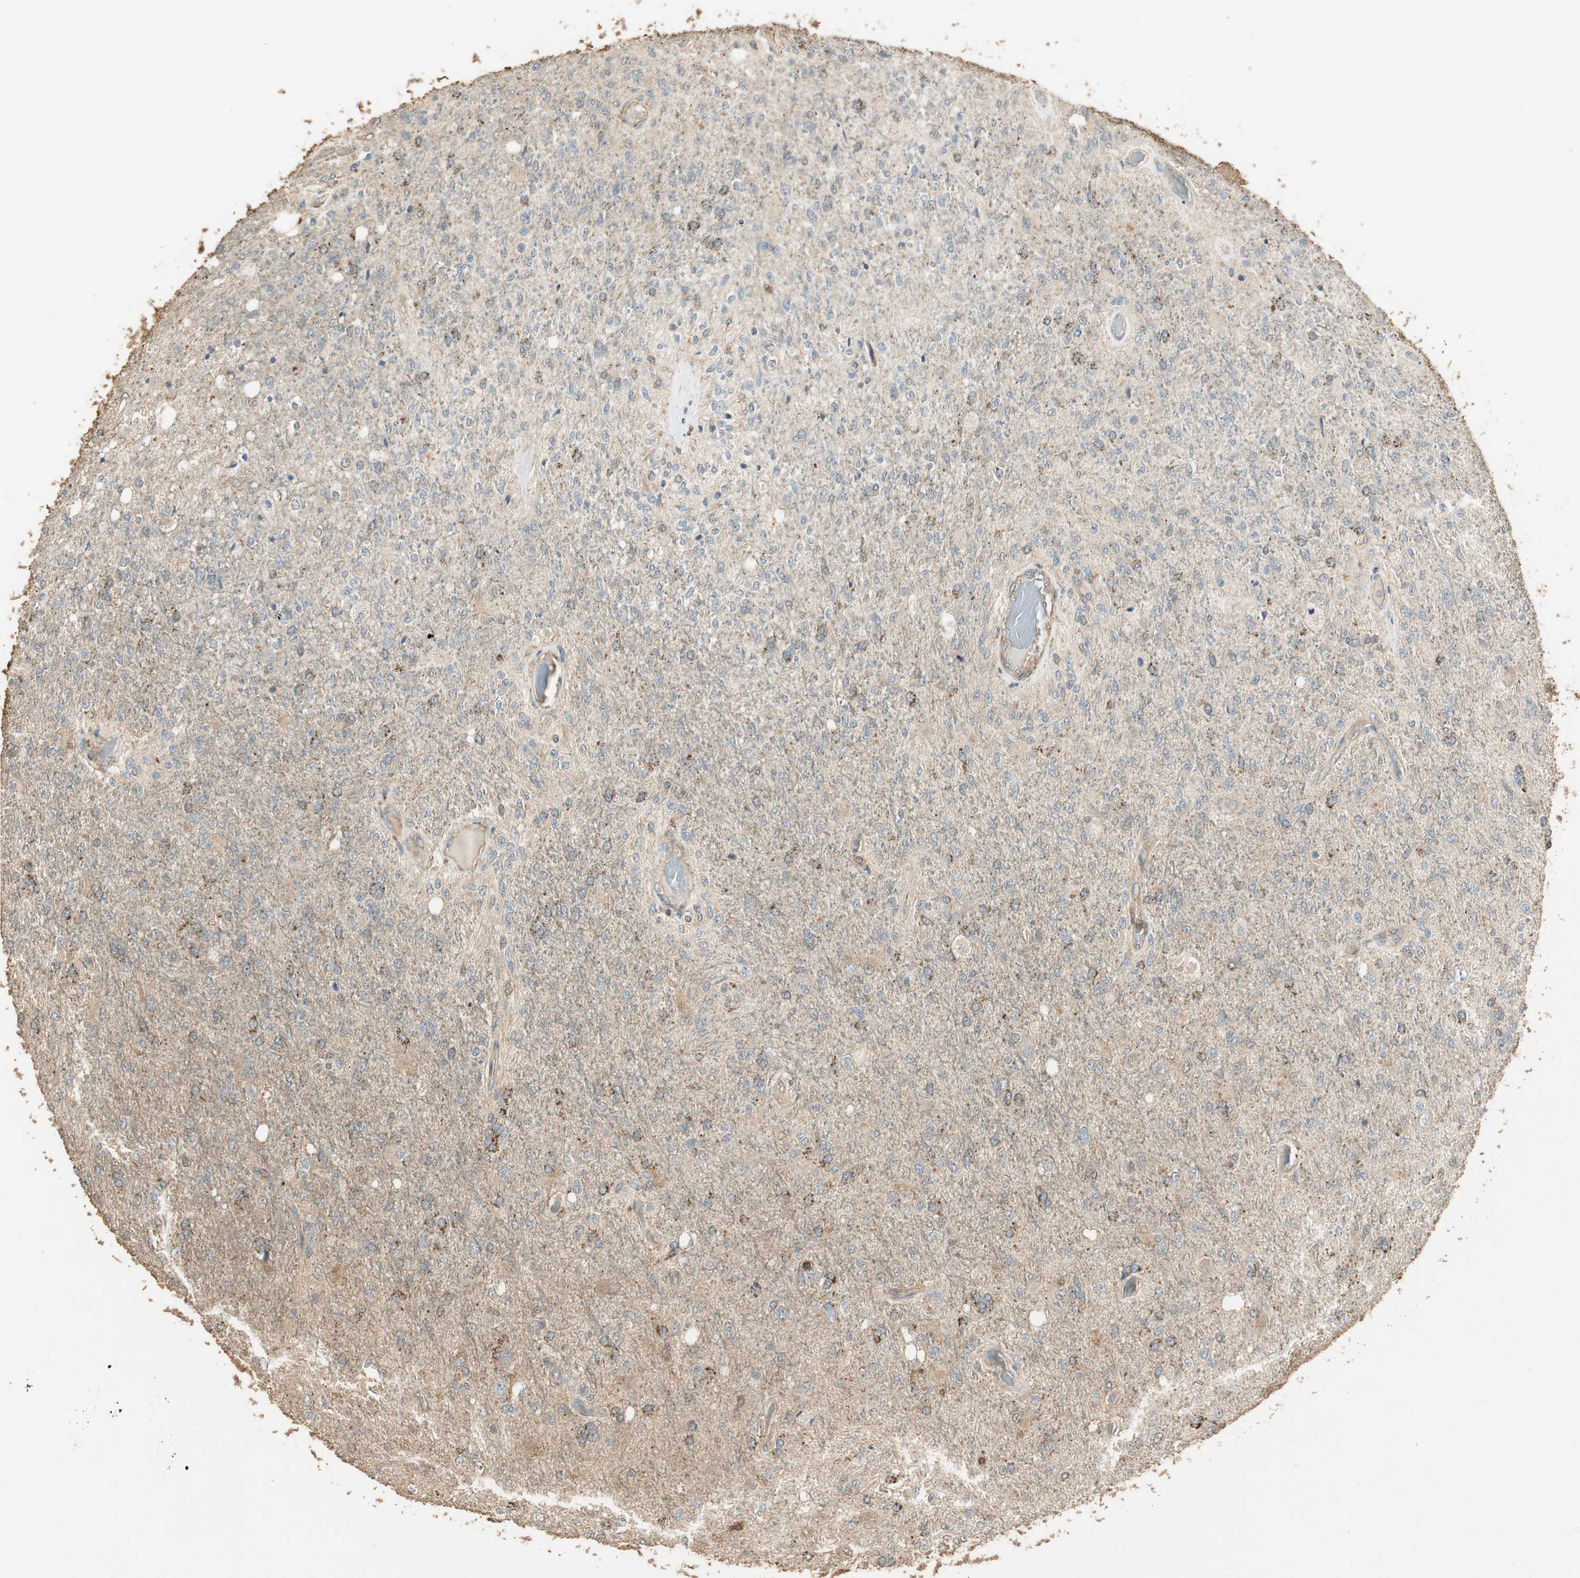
{"staining": {"intensity": "weak", "quantity": "25%-75%", "location": "cytoplasmic/membranous"}, "tissue": "glioma", "cell_type": "Tumor cells", "image_type": "cancer", "snomed": [{"axis": "morphology", "description": "Normal tissue, NOS"}, {"axis": "morphology", "description": "Glioma, malignant, High grade"}, {"axis": "topography", "description": "Cerebral cortex"}], "caption": "Human glioma stained with a protein marker reveals weak staining in tumor cells.", "gene": "USP2", "patient": {"sex": "male", "age": 77}}